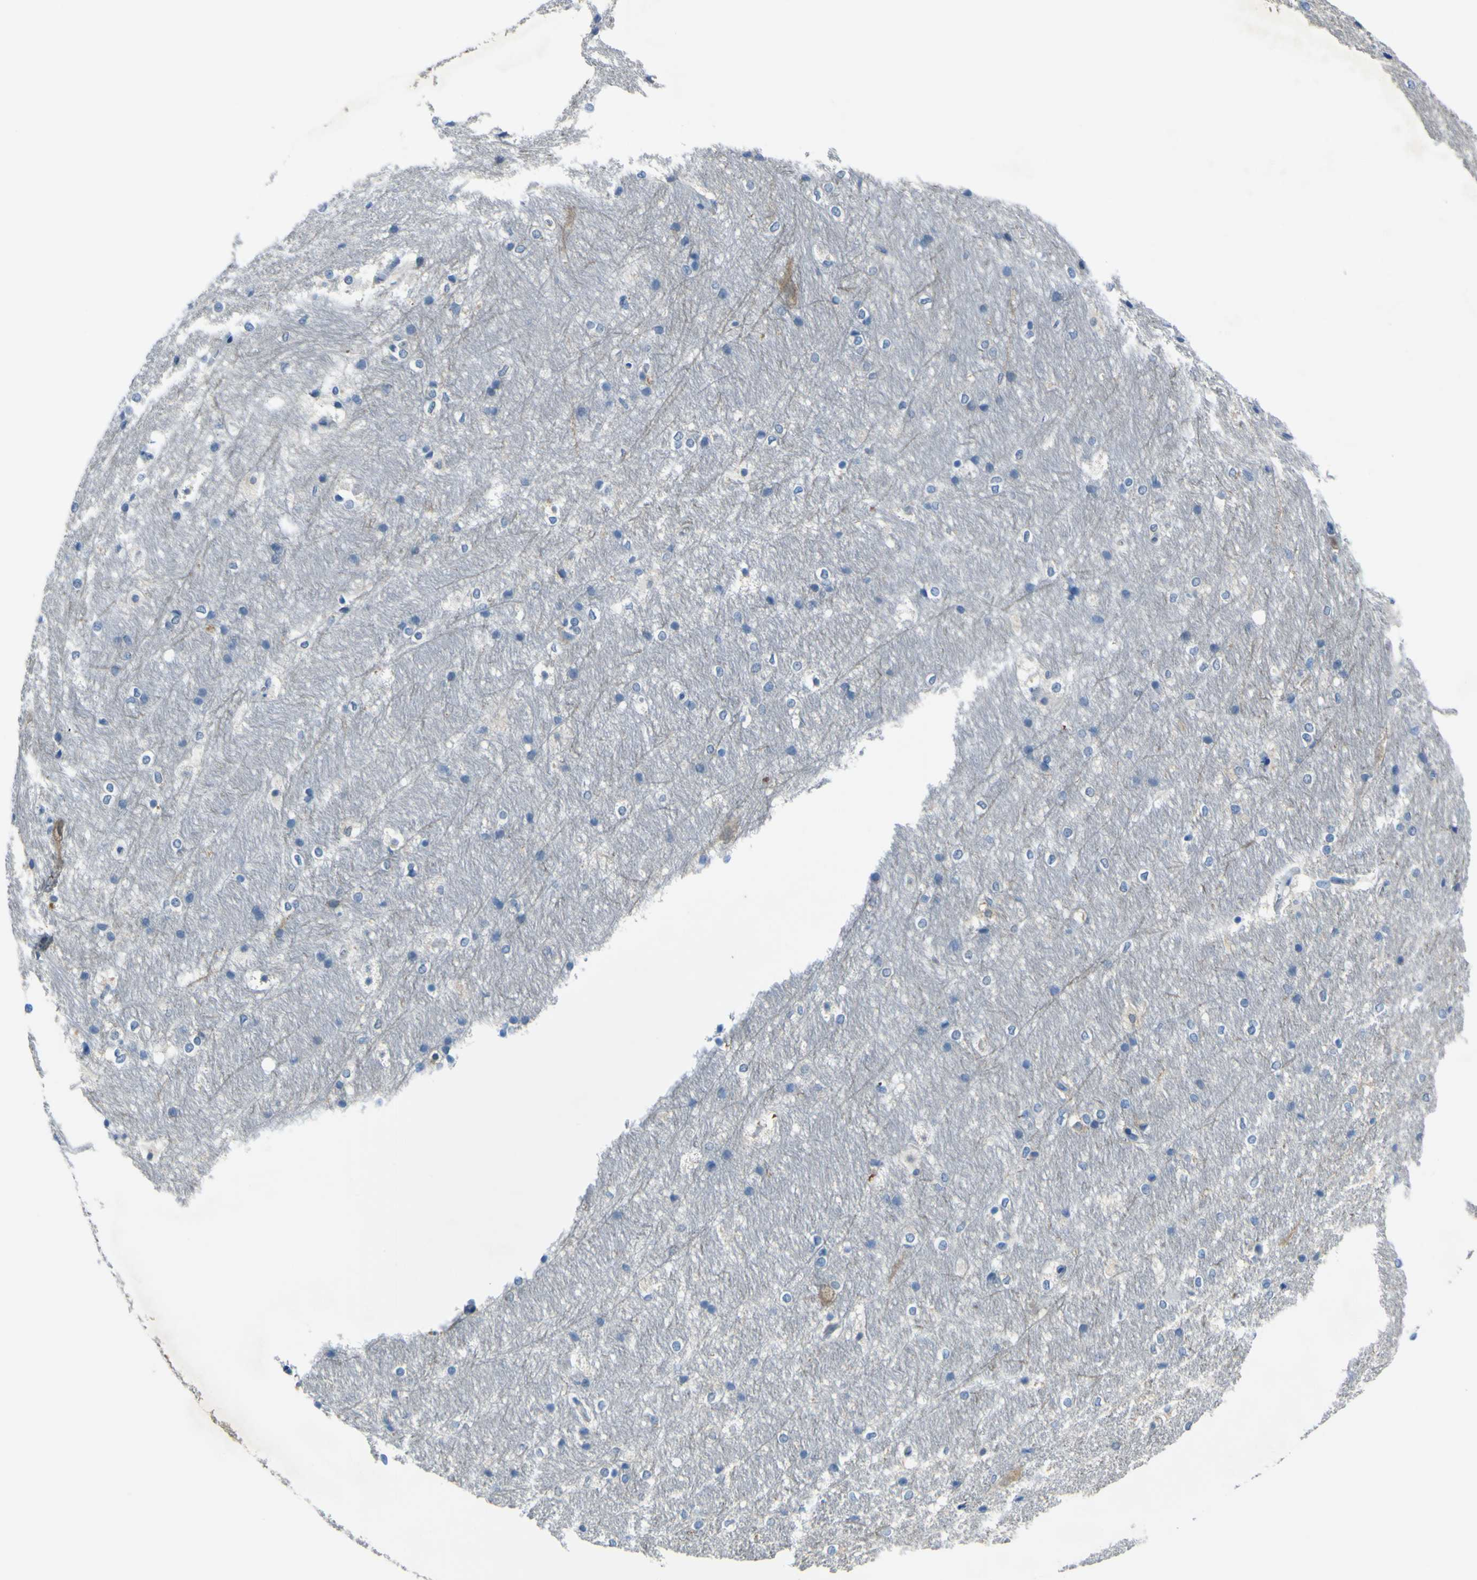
{"staining": {"intensity": "negative", "quantity": "none", "location": "none"}, "tissue": "hippocampus", "cell_type": "Glial cells", "image_type": "normal", "snomed": [{"axis": "morphology", "description": "Normal tissue, NOS"}, {"axis": "topography", "description": "Hippocampus"}], "caption": "Immunohistochemical staining of unremarkable hippocampus shows no significant positivity in glial cells.", "gene": "PHKG1", "patient": {"sex": "female", "age": 19}}